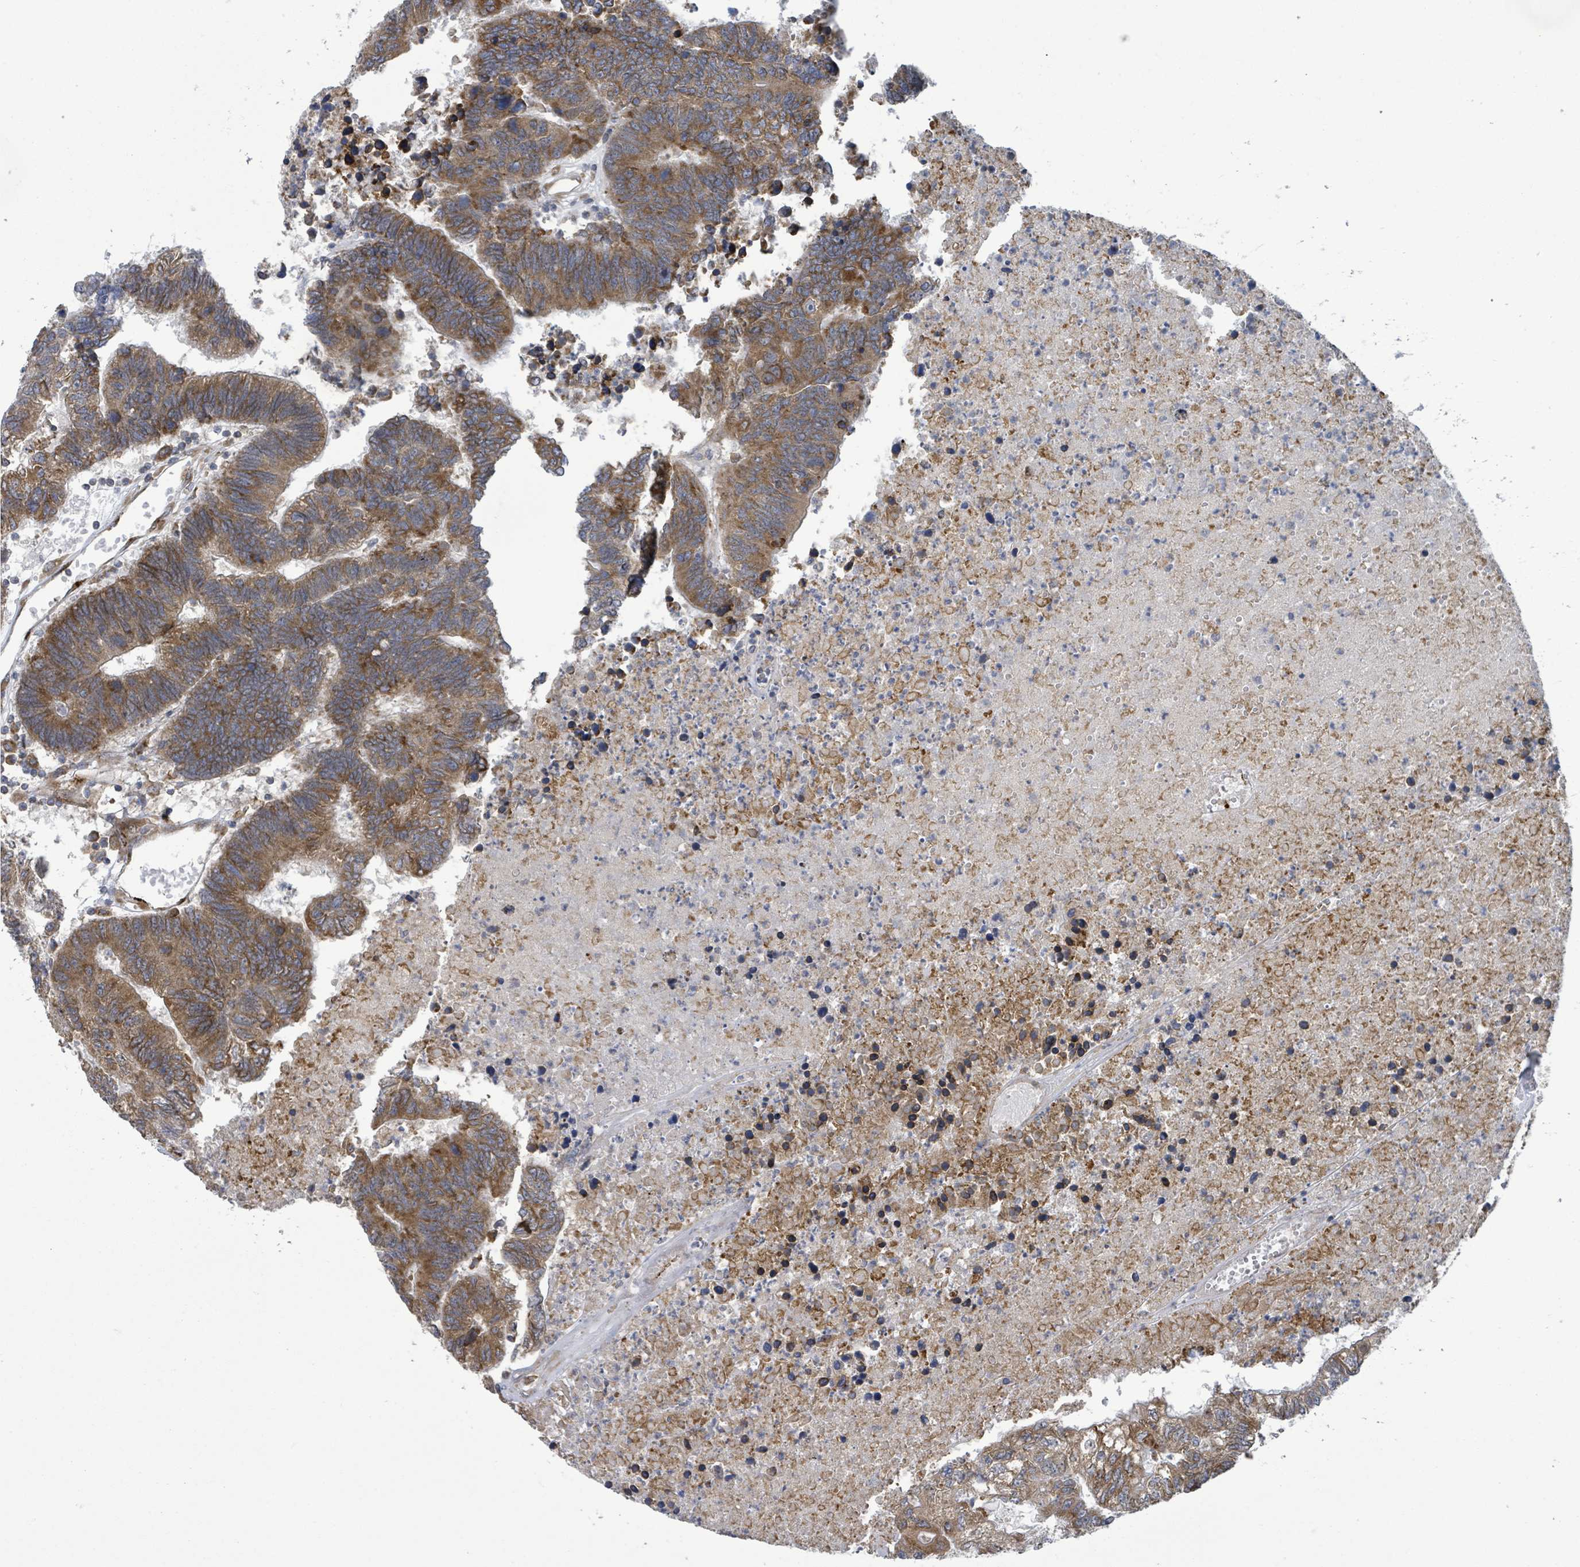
{"staining": {"intensity": "moderate", "quantity": ">75%", "location": "cytoplasmic/membranous"}, "tissue": "colorectal cancer", "cell_type": "Tumor cells", "image_type": "cancer", "snomed": [{"axis": "morphology", "description": "Adenocarcinoma, NOS"}, {"axis": "topography", "description": "Colon"}], "caption": "An image of human adenocarcinoma (colorectal) stained for a protein shows moderate cytoplasmic/membranous brown staining in tumor cells. The staining was performed using DAB to visualize the protein expression in brown, while the nuclei were stained in blue with hematoxylin (Magnification: 20x).", "gene": "NOMO1", "patient": {"sex": "female", "age": 48}}